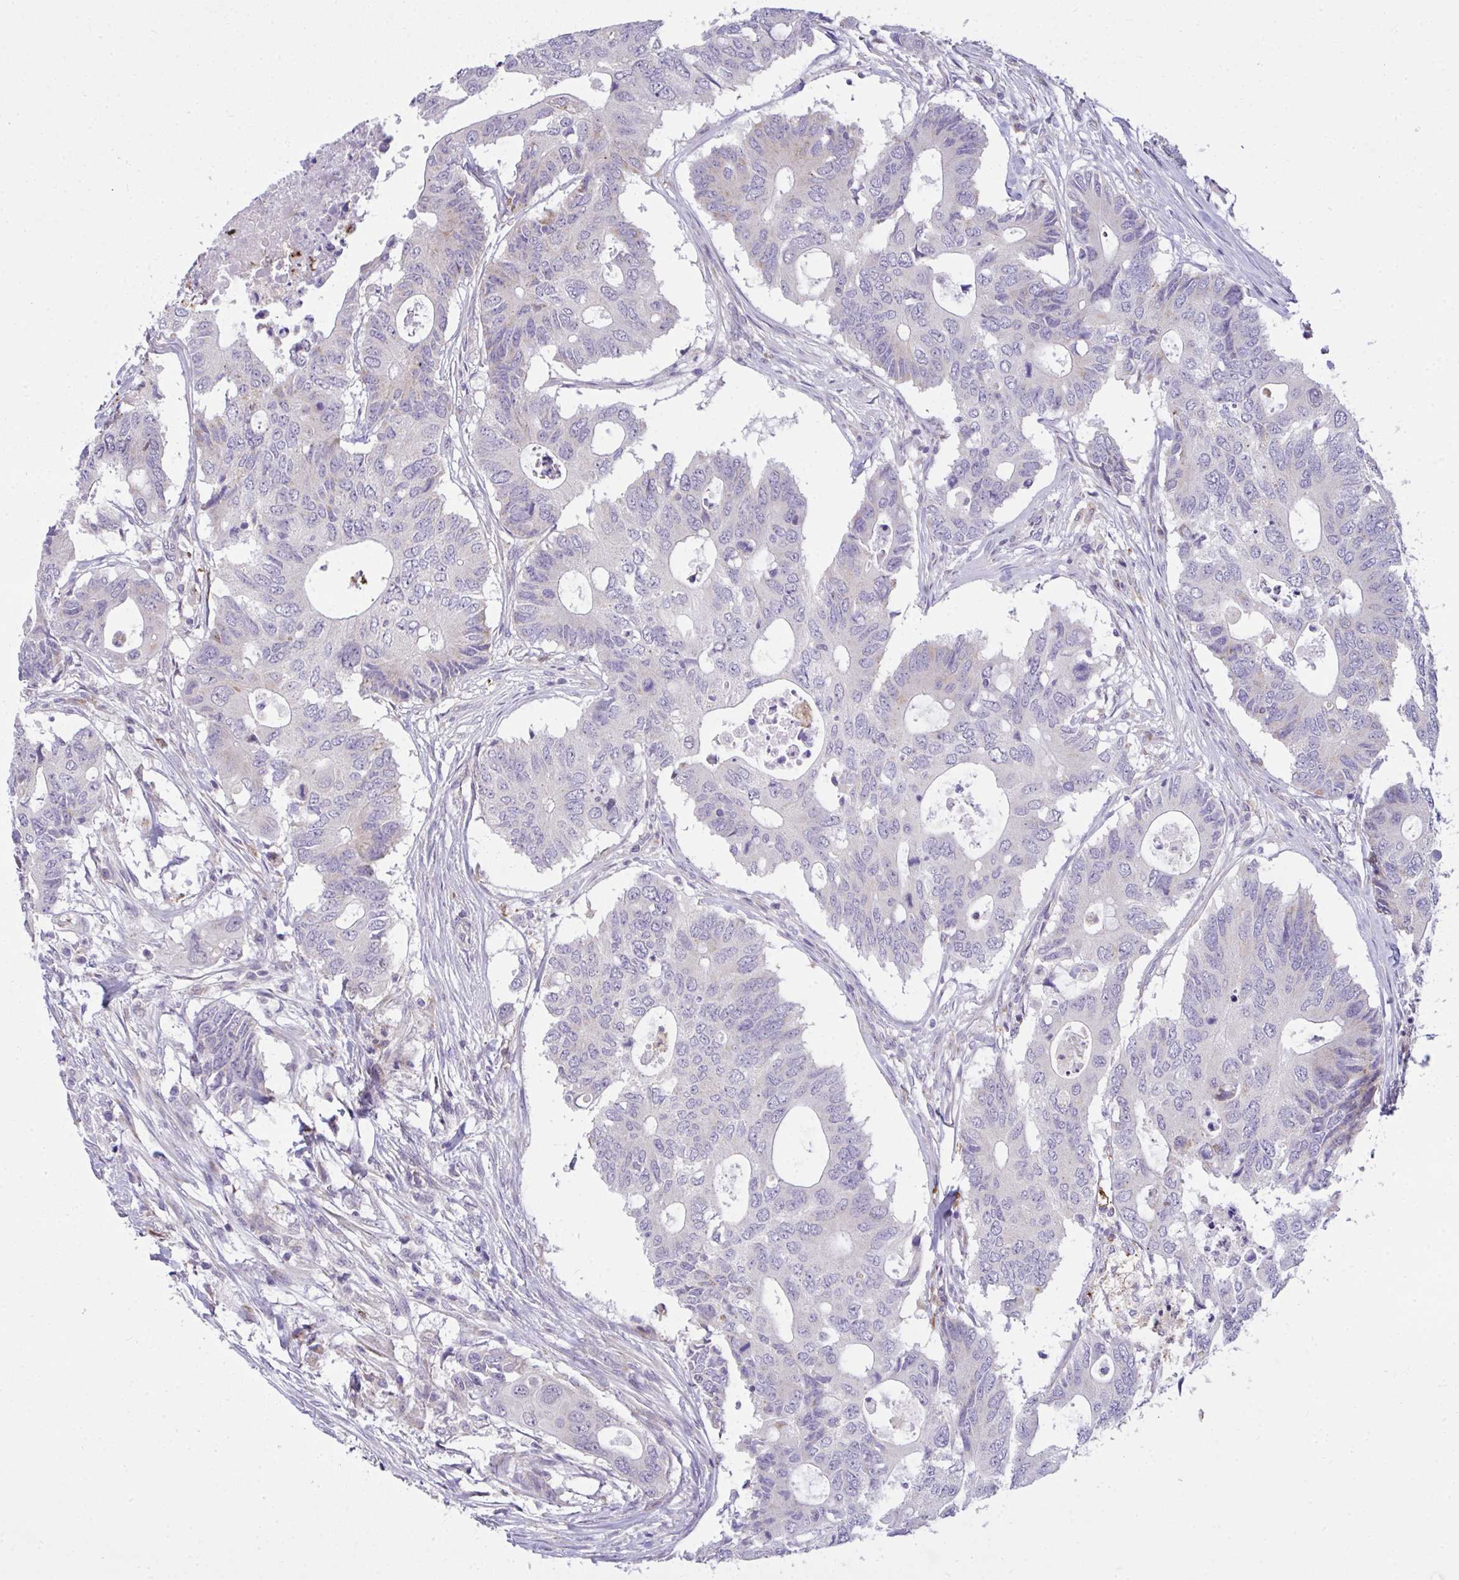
{"staining": {"intensity": "negative", "quantity": "none", "location": "none"}, "tissue": "colorectal cancer", "cell_type": "Tumor cells", "image_type": "cancer", "snomed": [{"axis": "morphology", "description": "Adenocarcinoma, NOS"}, {"axis": "topography", "description": "Colon"}], "caption": "This is a histopathology image of IHC staining of adenocarcinoma (colorectal), which shows no staining in tumor cells.", "gene": "SRRM4", "patient": {"sex": "male", "age": 71}}